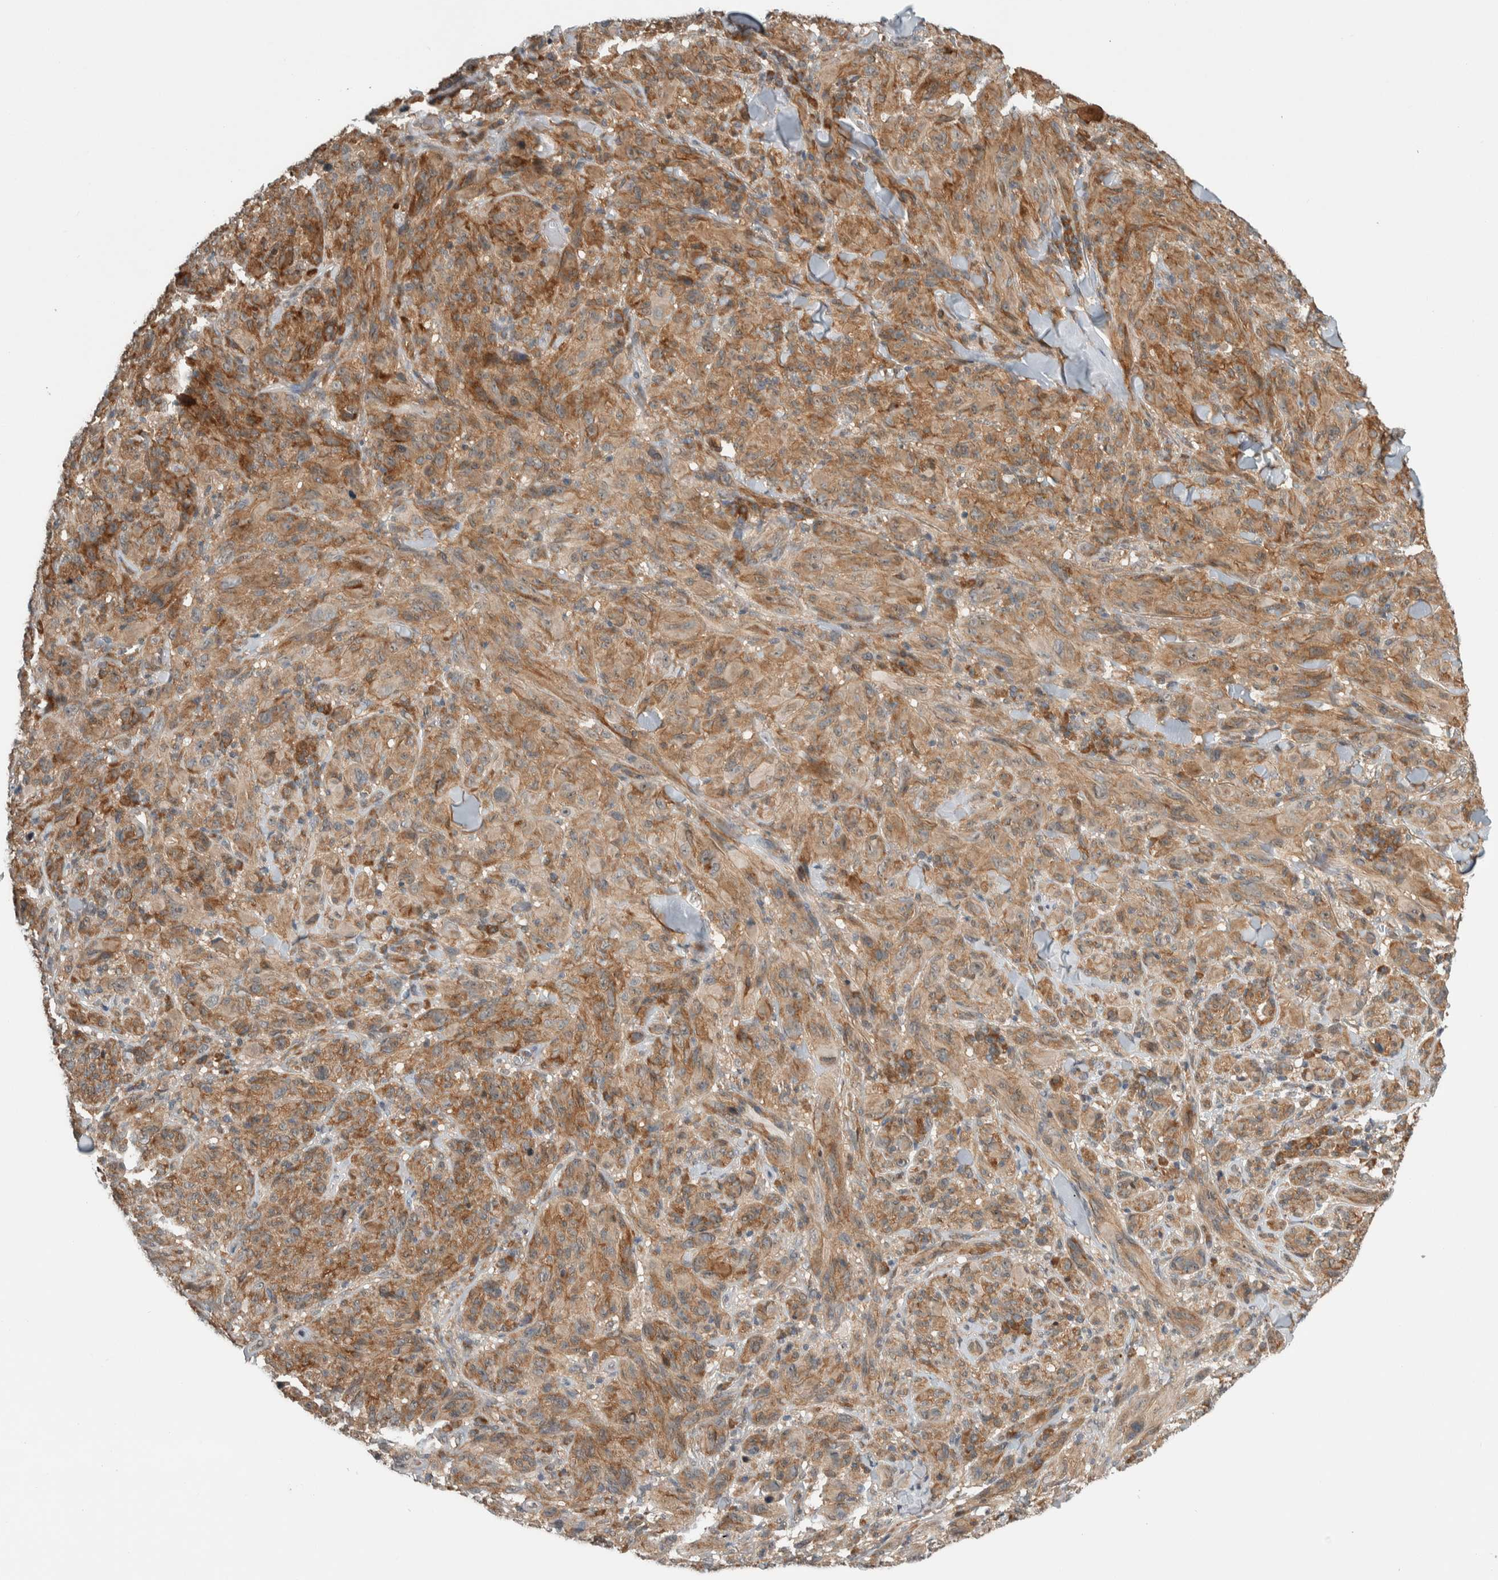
{"staining": {"intensity": "moderate", "quantity": ">75%", "location": "cytoplasmic/membranous"}, "tissue": "melanoma", "cell_type": "Tumor cells", "image_type": "cancer", "snomed": [{"axis": "morphology", "description": "Malignant melanoma, NOS"}, {"axis": "topography", "description": "Skin of head"}], "caption": "Moderate cytoplasmic/membranous positivity for a protein is identified in about >75% of tumor cells of malignant melanoma using immunohistochemistry.", "gene": "CCDC43", "patient": {"sex": "male", "age": 96}}